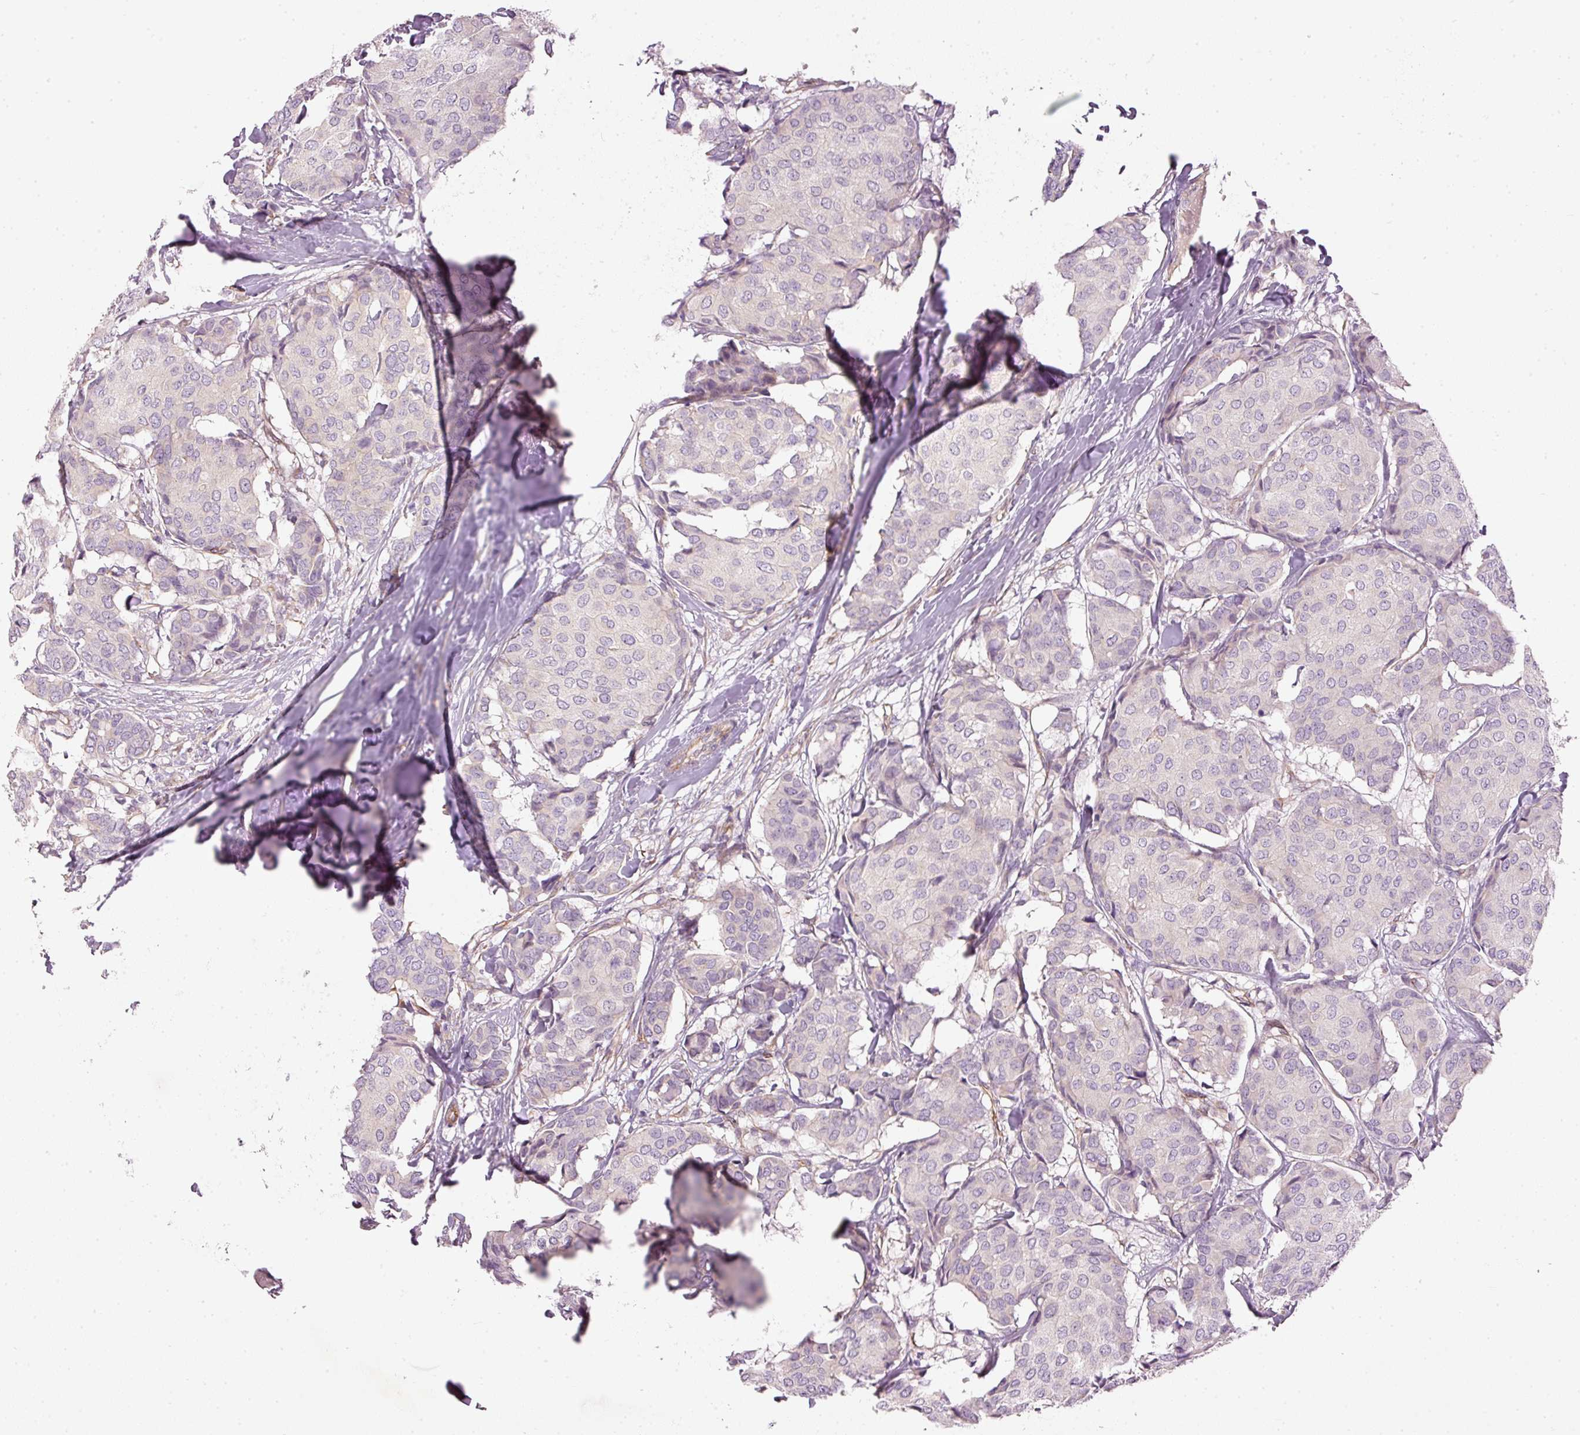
{"staining": {"intensity": "negative", "quantity": "none", "location": "none"}, "tissue": "breast cancer", "cell_type": "Tumor cells", "image_type": "cancer", "snomed": [{"axis": "morphology", "description": "Duct carcinoma"}, {"axis": "topography", "description": "Breast"}], "caption": "Immunohistochemistry (IHC) micrograph of neoplastic tissue: breast cancer (intraductal carcinoma) stained with DAB demonstrates no significant protein positivity in tumor cells.", "gene": "OSR2", "patient": {"sex": "female", "age": 75}}